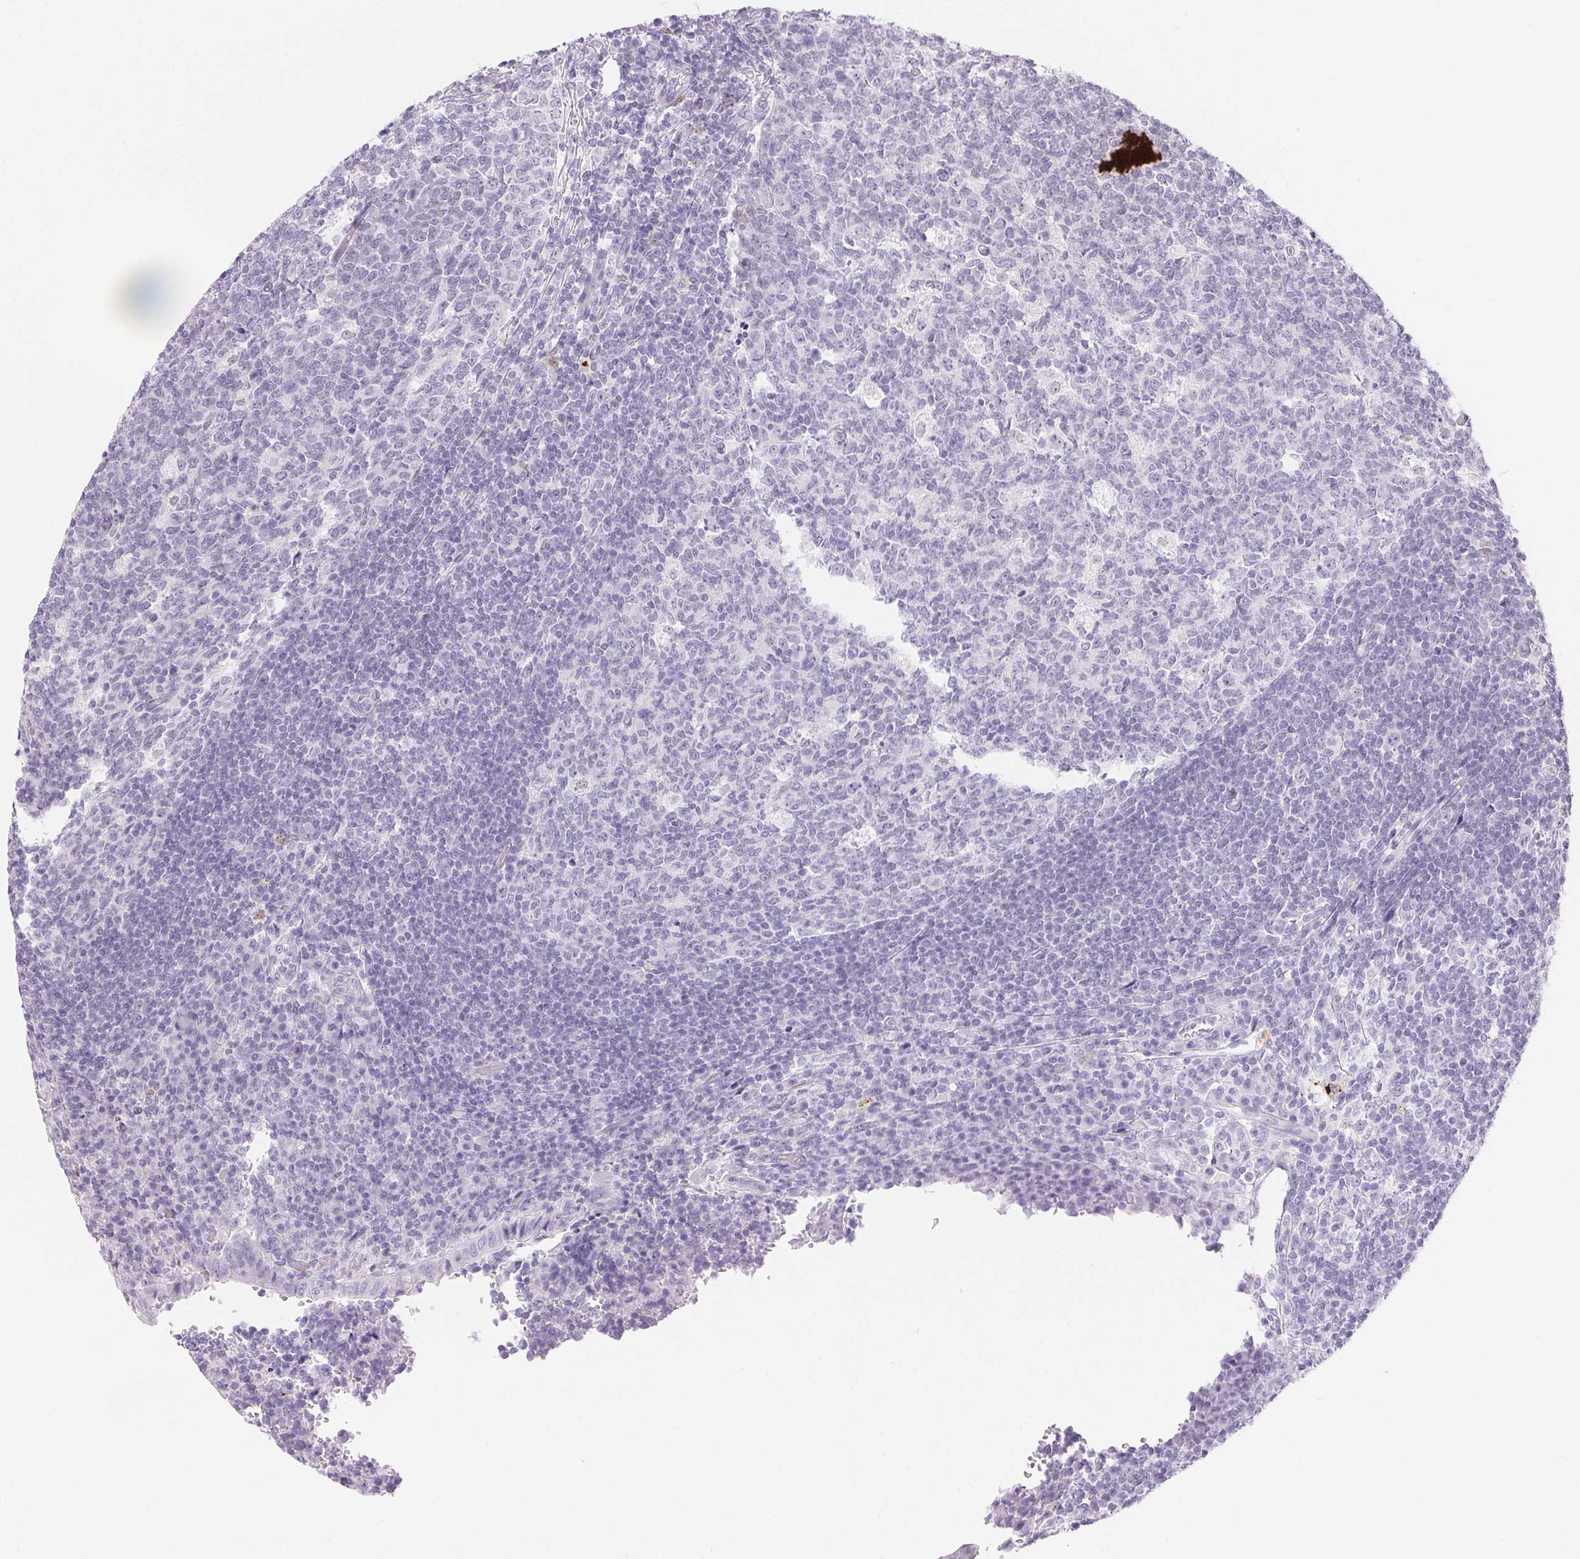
{"staining": {"intensity": "negative", "quantity": "none", "location": "none"}, "tissue": "appendix", "cell_type": "Glandular cells", "image_type": "normal", "snomed": [{"axis": "morphology", "description": "Normal tissue, NOS"}, {"axis": "topography", "description": "Appendix"}], "caption": "DAB (3,3'-diaminobenzidine) immunohistochemical staining of unremarkable appendix shows no significant expression in glandular cells.", "gene": "RPGRIP1", "patient": {"sex": "male", "age": 18}}